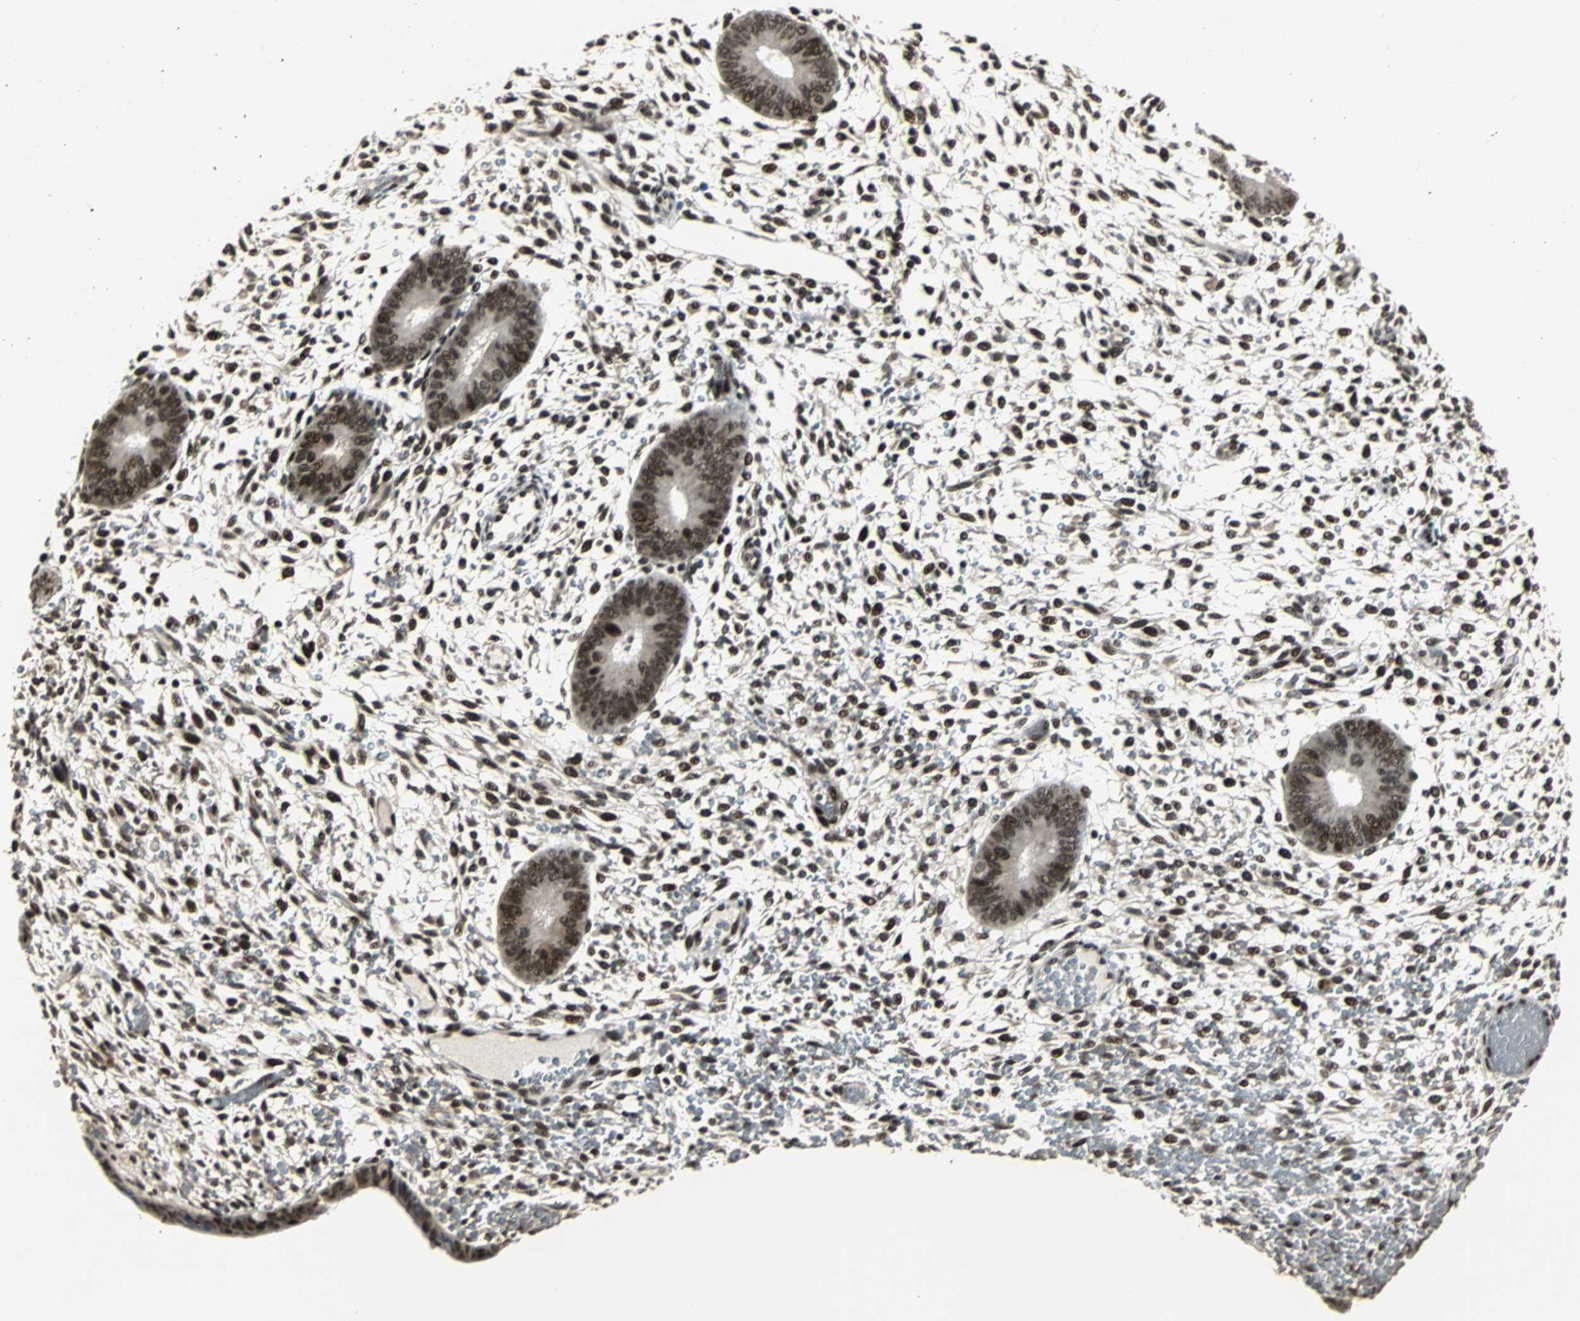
{"staining": {"intensity": "strong", "quantity": ">75%", "location": "nuclear"}, "tissue": "endometrium", "cell_type": "Cells in endometrial stroma", "image_type": "normal", "snomed": [{"axis": "morphology", "description": "Normal tissue, NOS"}, {"axis": "topography", "description": "Endometrium"}], "caption": "Cells in endometrial stroma display high levels of strong nuclear expression in approximately >75% of cells in normal endometrium.", "gene": "TAF5", "patient": {"sex": "female", "age": 42}}